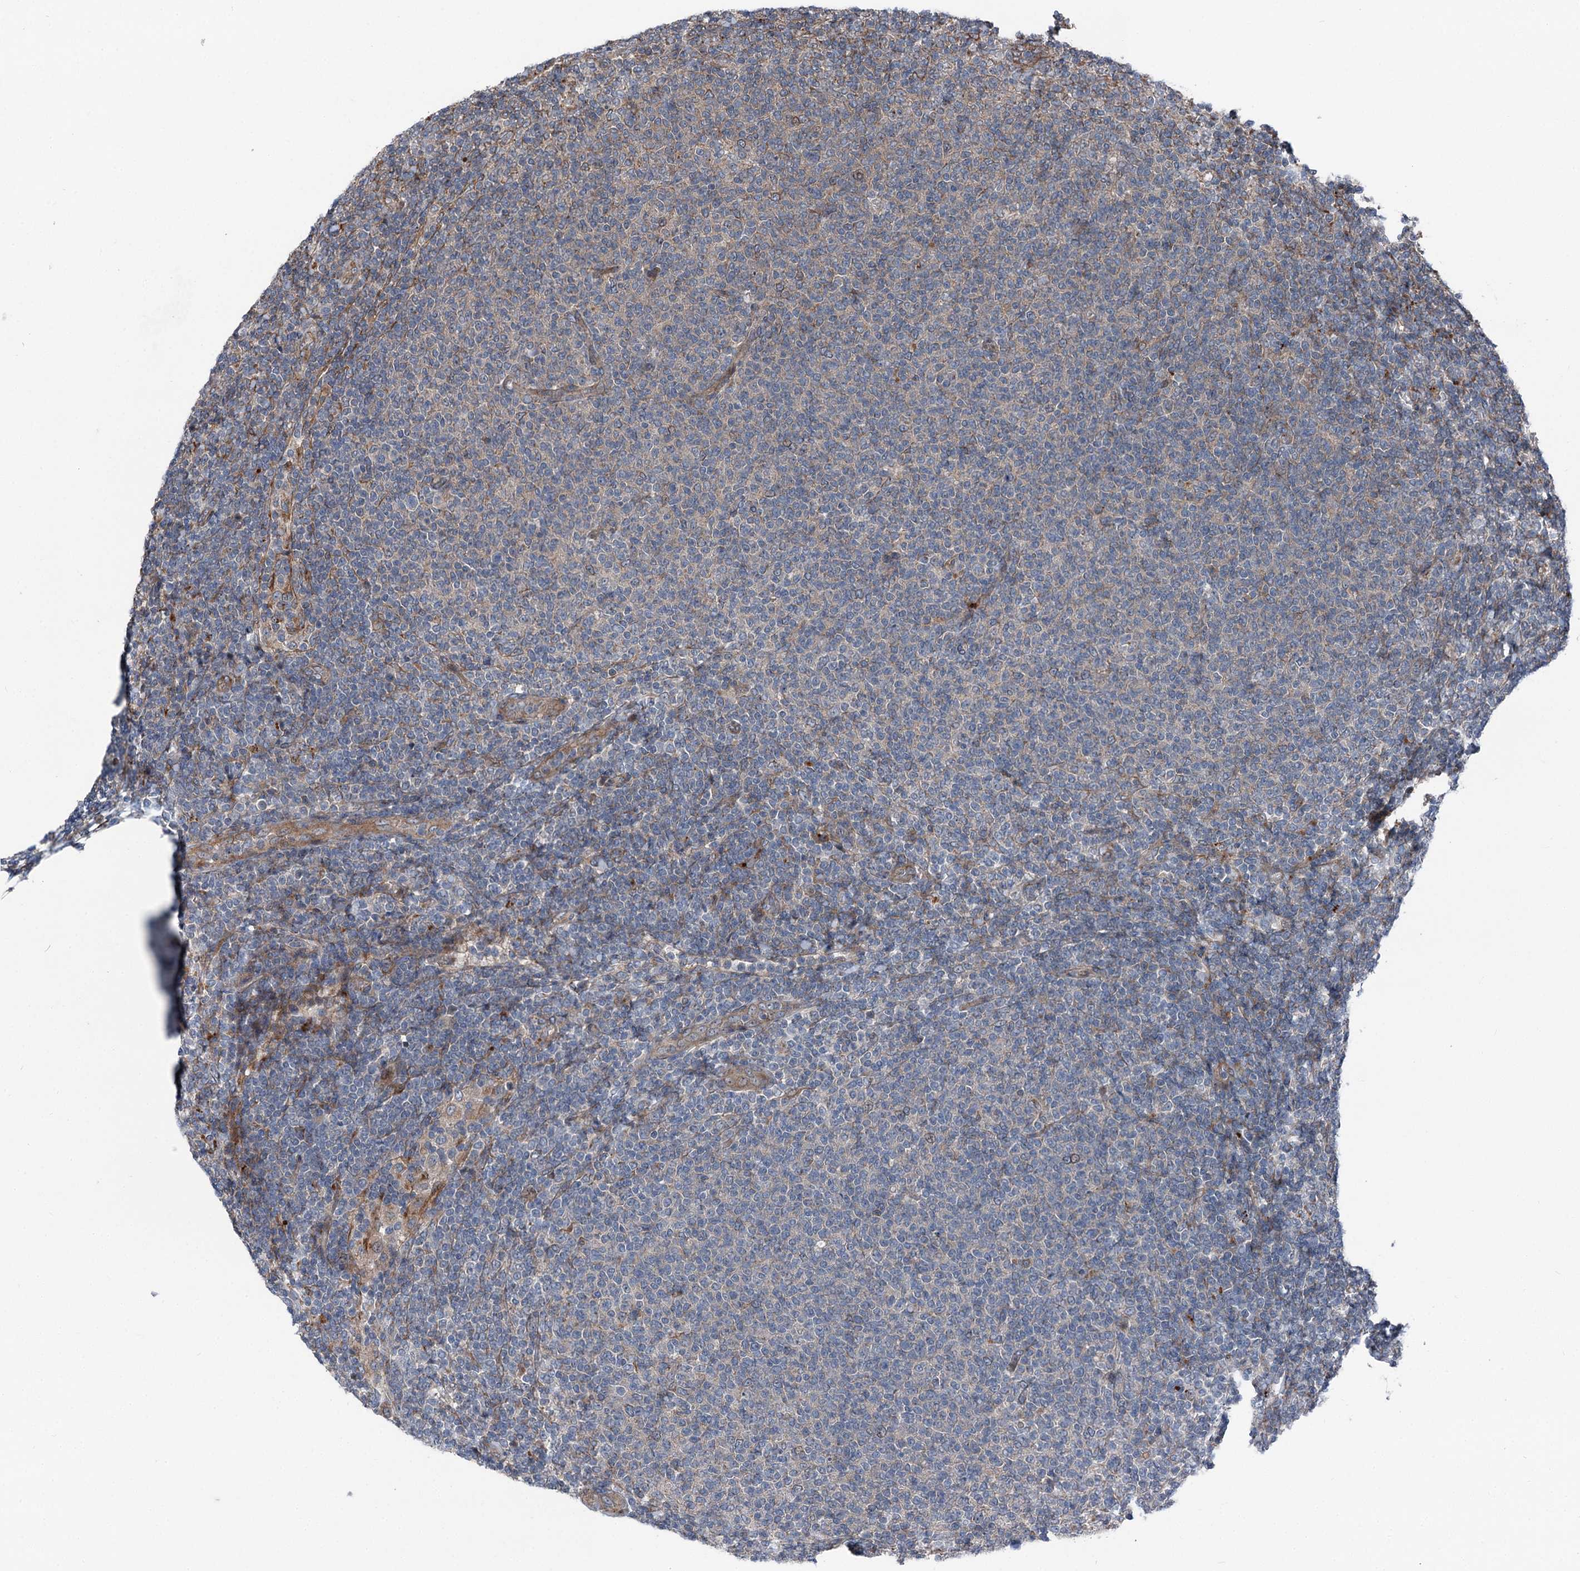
{"staining": {"intensity": "negative", "quantity": "none", "location": "none"}, "tissue": "lymphoma", "cell_type": "Tumor cells", "image_type": "cancer", "snomed": [{"axis": "morphology", "description": "Malignant lymphoma, non-Hodgkin's type, Low grade"}, {"axis": "topography", "description": "Lymph node"}], "caption": "A histopathology image of low-grade malignant lymphoma, non-Hodgkin's type stained for a protein exhibits no brown staining in tumor cells.", "gene": "POLR1D", "patient": {"sex": "male", "age": 66}}